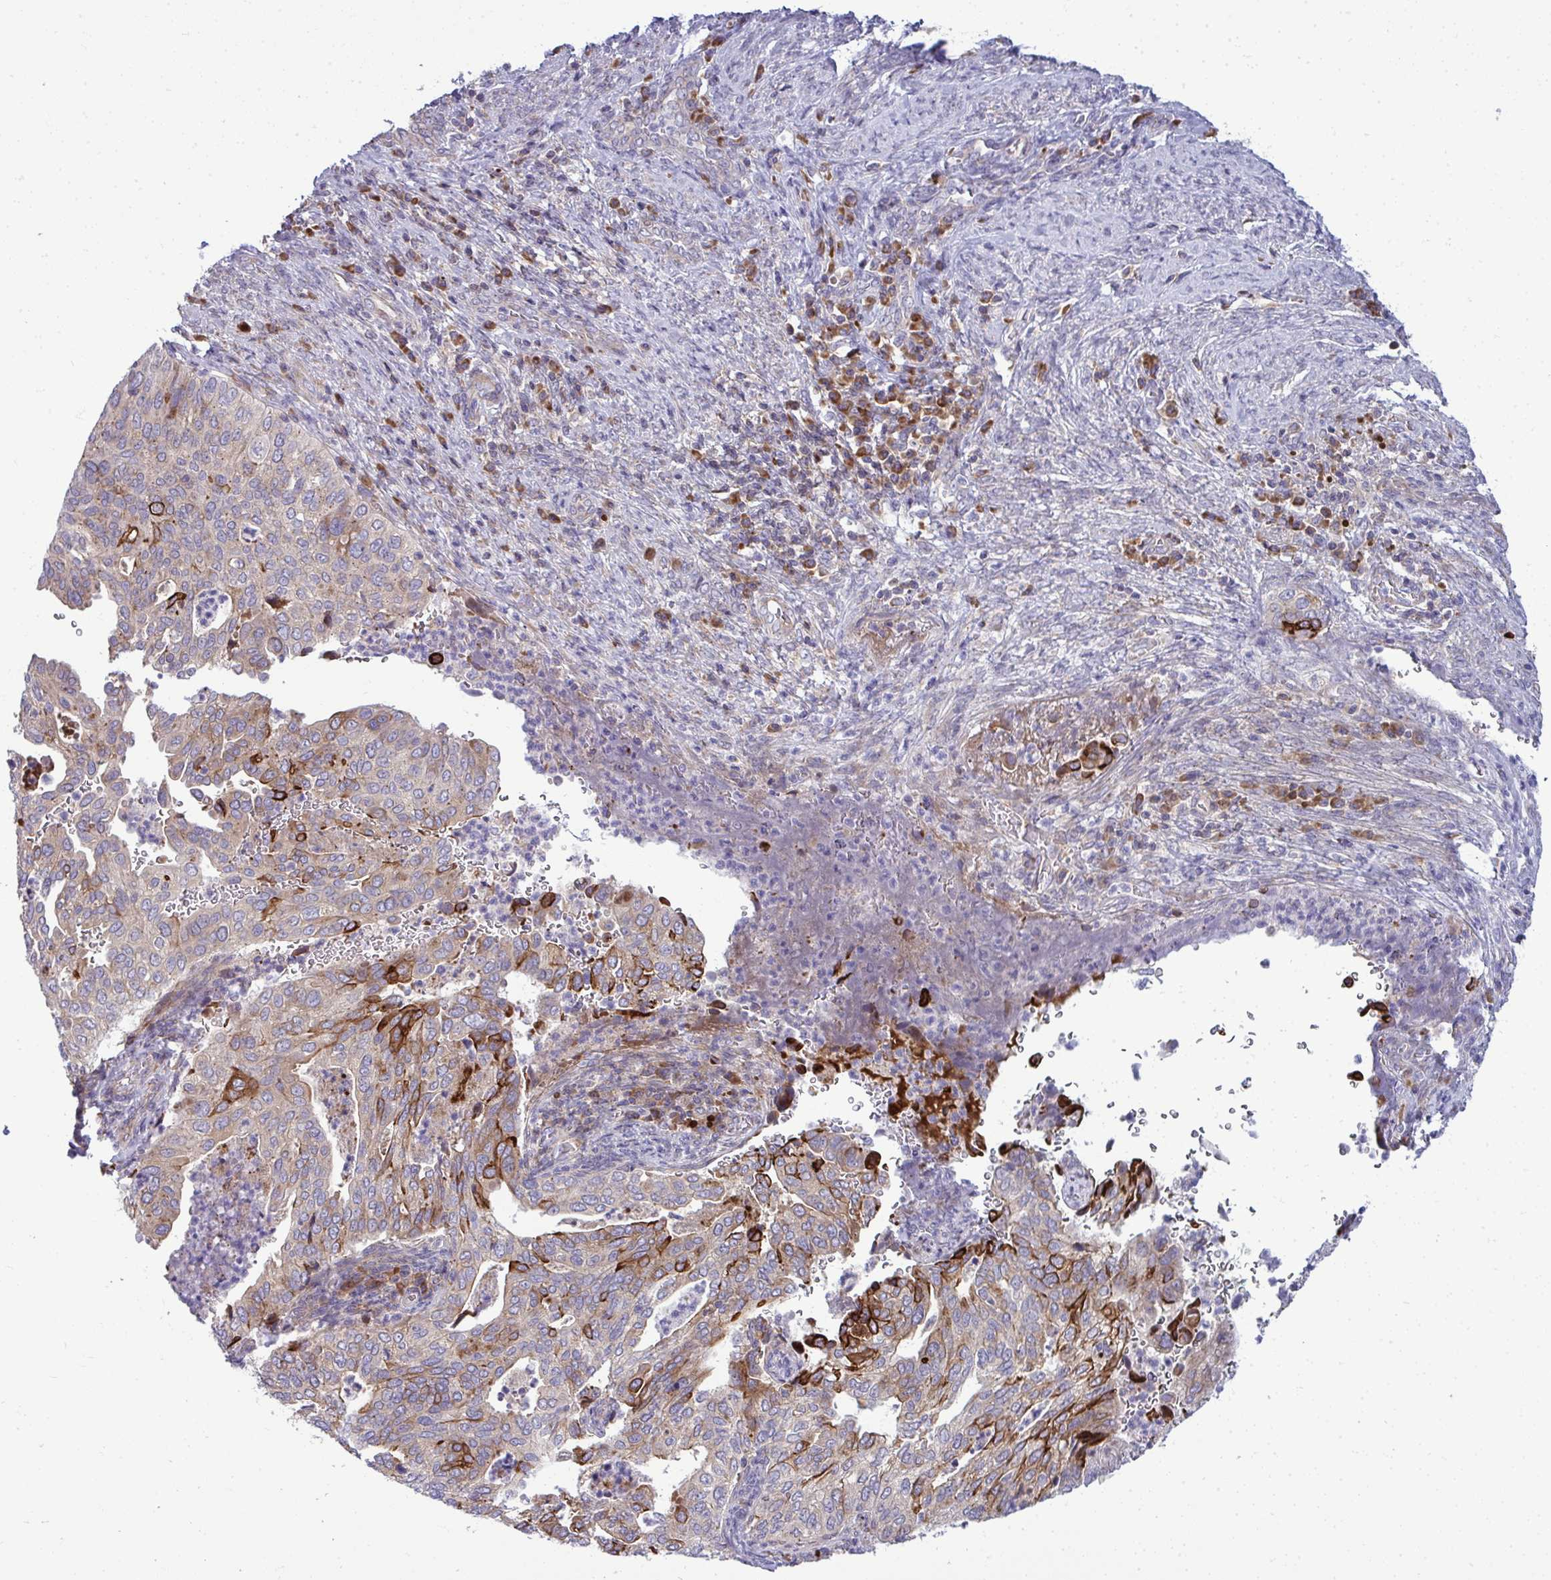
{"staining": {"intensity": "strong", "quantity": "<25%", "location": "cytoplasmic/membranous"}, "tissue": "cervical cancer", "cell_type": "Tumor cells", "image_type": "cancer", "snomed": [{"axis": "morphology", "description": "Squamous cell carcinoma, NOS"}, {"axis": "topography", "description": "Cervix"}], "caption": "Tumor cells reveal strong cytoplasmic/membranous staining in approximately <25% of cells in squamous cell carcinoma (cervical).", "gene": "GFPT2", "patient": {"sex": "female", "age": 38}}